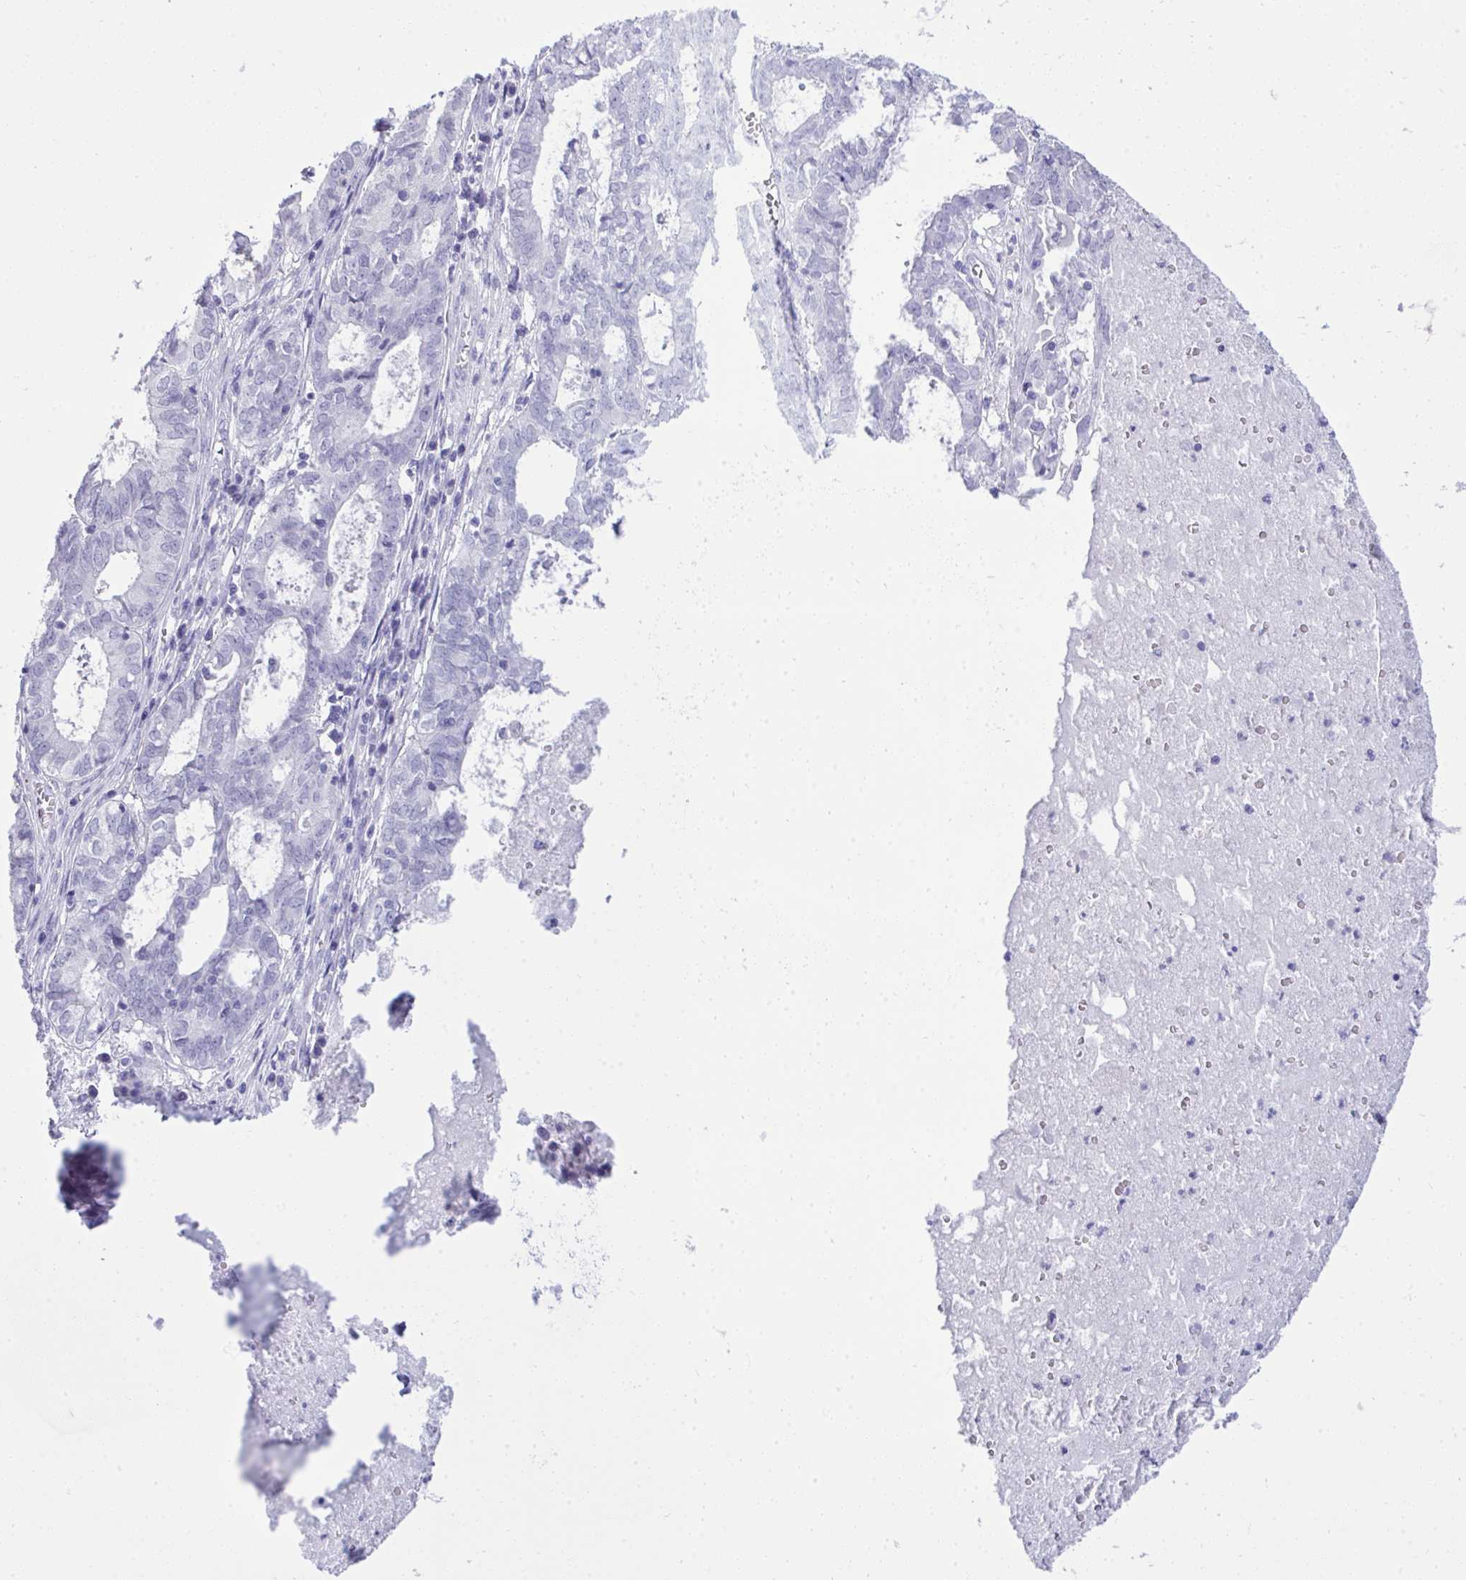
{"staining": {"intensity": "negative", "quantity": "none", "location": "none"}, "tissue": "ovarian cancer", "cell_type": "Tumor cells", "image_type": "cancer", "snomed": [{"axis": "morphology", "description": "Carcinoma, endometroid"}, {"axis": "topography", "description": "Ovary"}], "caption": "Immunohistochemical staining of human ovarian cancer (endometroid carcinoma) reveals no significant positivity in tumor cells.", "gene": "PRM2", "patient": {"sex": "female", "age": 64}}